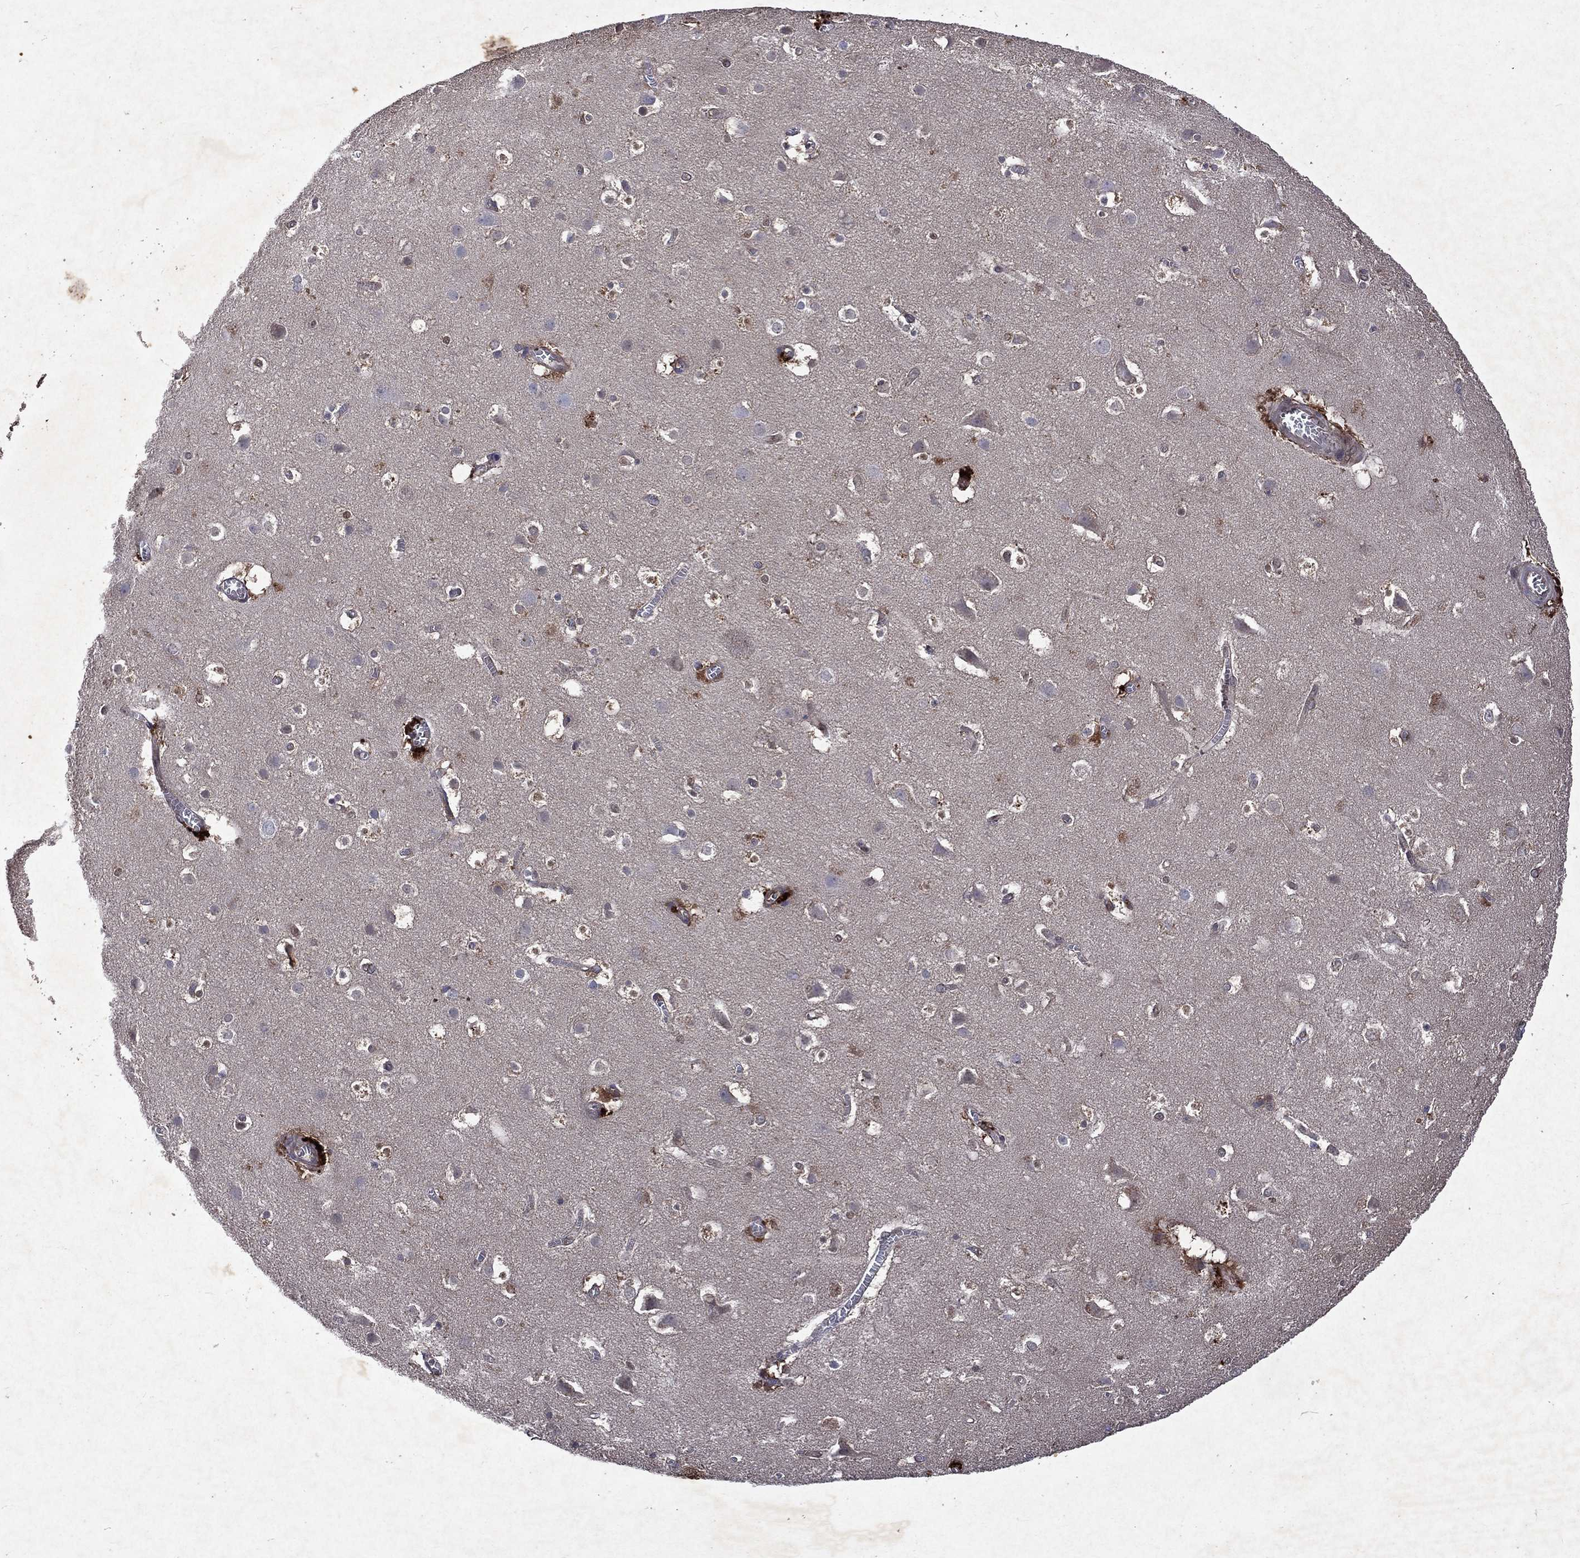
{"staining": {"intensity": "moderate", "quantity": "<25%", "location": "cytoplasmic/membranous"}, "tissue": "cerebral cortex", "cell_type": "Endothelial cells", "image_type": "normal", "snomed": [{"axis": "morphology", "description": "Normal tissue, NOS"}, {"axis": "topography", "description": "Cerebral cortex"}], "caption": "Immunohistochemistry (IHC) histopathology image of benign human cerebral cortex stained for a protein (brown), which demonstrates low levels of moderate cytoplasmic/membranous staining in about <25% of endothelial cells.", "gene": "MTAP", "patient": {"sex": "male", "age": 59}}